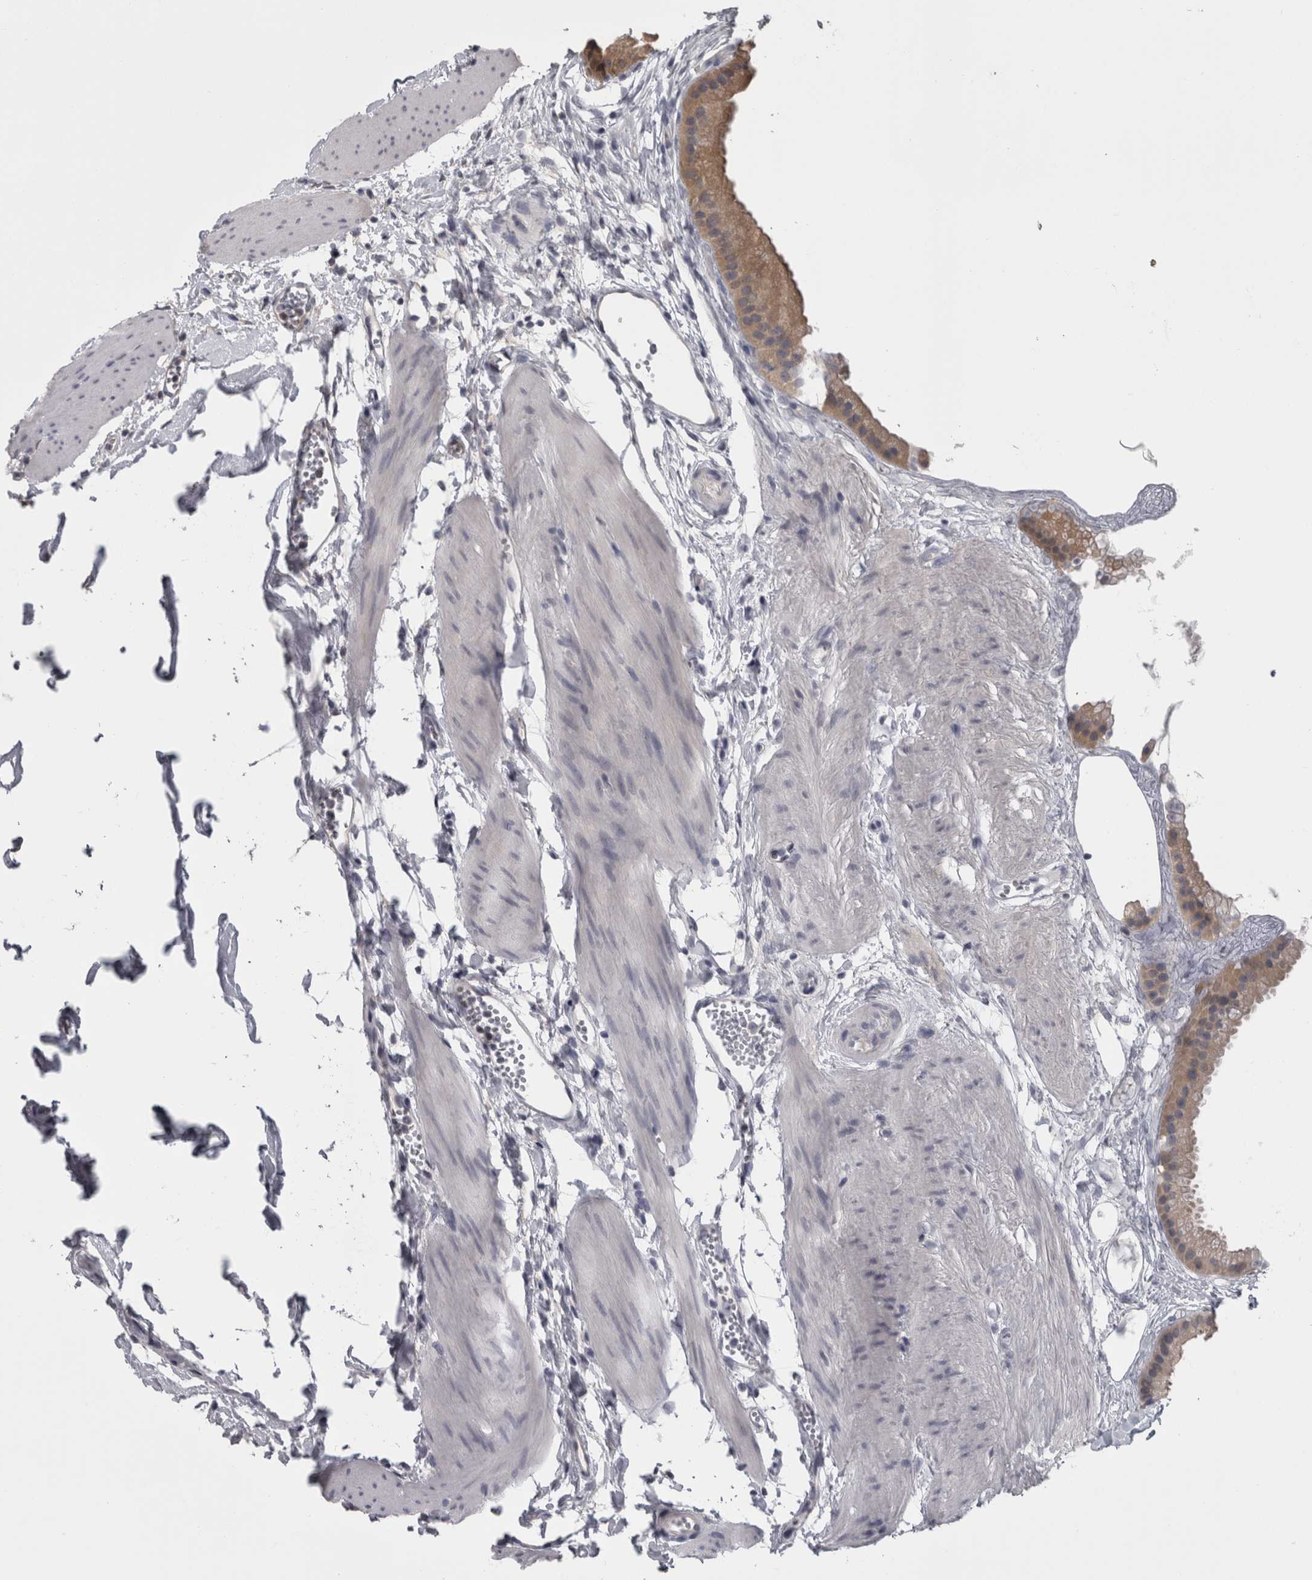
{"staining": {"intensity": "moderate", "quantity": ">75%", "location": "cytoplasmic/membranous"}, "tissue": "gallbladder", "cell_type": "Glandular cells", "image_type": "normal", "snomed": [{"axis": "morphology", "description": "Normal tissue, NOS"}, {"axis": "topography", "description": "Gallbladder"}], "caption": "Immunohistochemical staining of unremarkable human gallbladder exhibits moderate cytoplasmic/membranous protein expression in about >75% of glandular cells. The staining was performed using DAB (3,3'-diaminobenzidine), with brown indicating positive protein expression. Nuclei are stained blue with hematoxylin.", "gene": "APRT", "patient": {"sex": "female", "age": 64}}